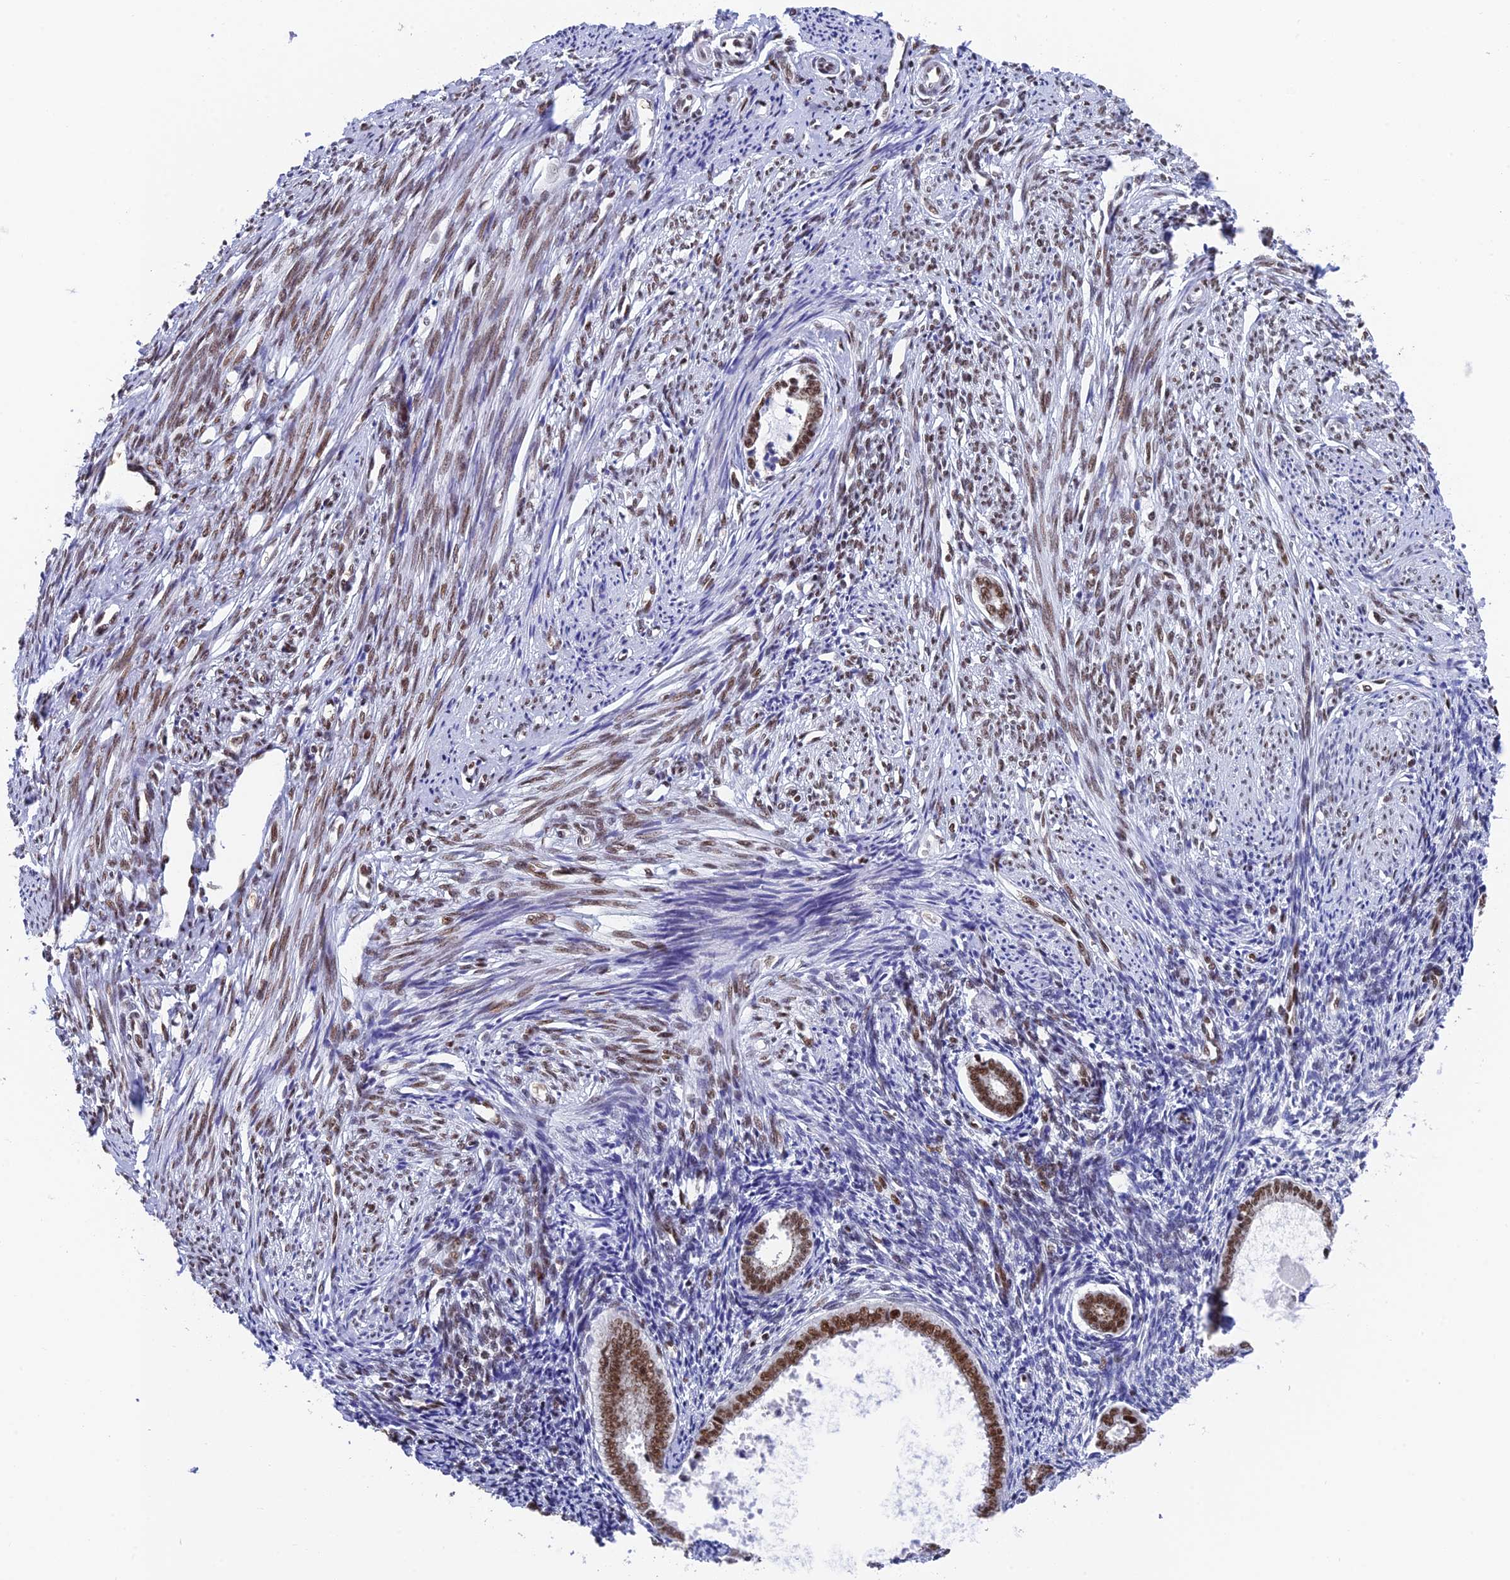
{"staining": {"intensity": "strong", "quantity": "25%-75%", "location": "nuclear"}, "tissue": "endometrium", "cell_type": "Cells in endometrial stroma", "image_type": "normal", "snomed": [{"axis": "morphology", "description": "Normal tissue, NOS"}, {"axis": "topography", "description": "Endometrium"}], "caption": "This micrograph exhibits IHC staining of benign human endometrium, with high strong nuclear staining in about 25%-75% of cells in endometrial stroma.", "gene": "EEF1AKMT3", "patient": {"sex": "female", "age": 56}}